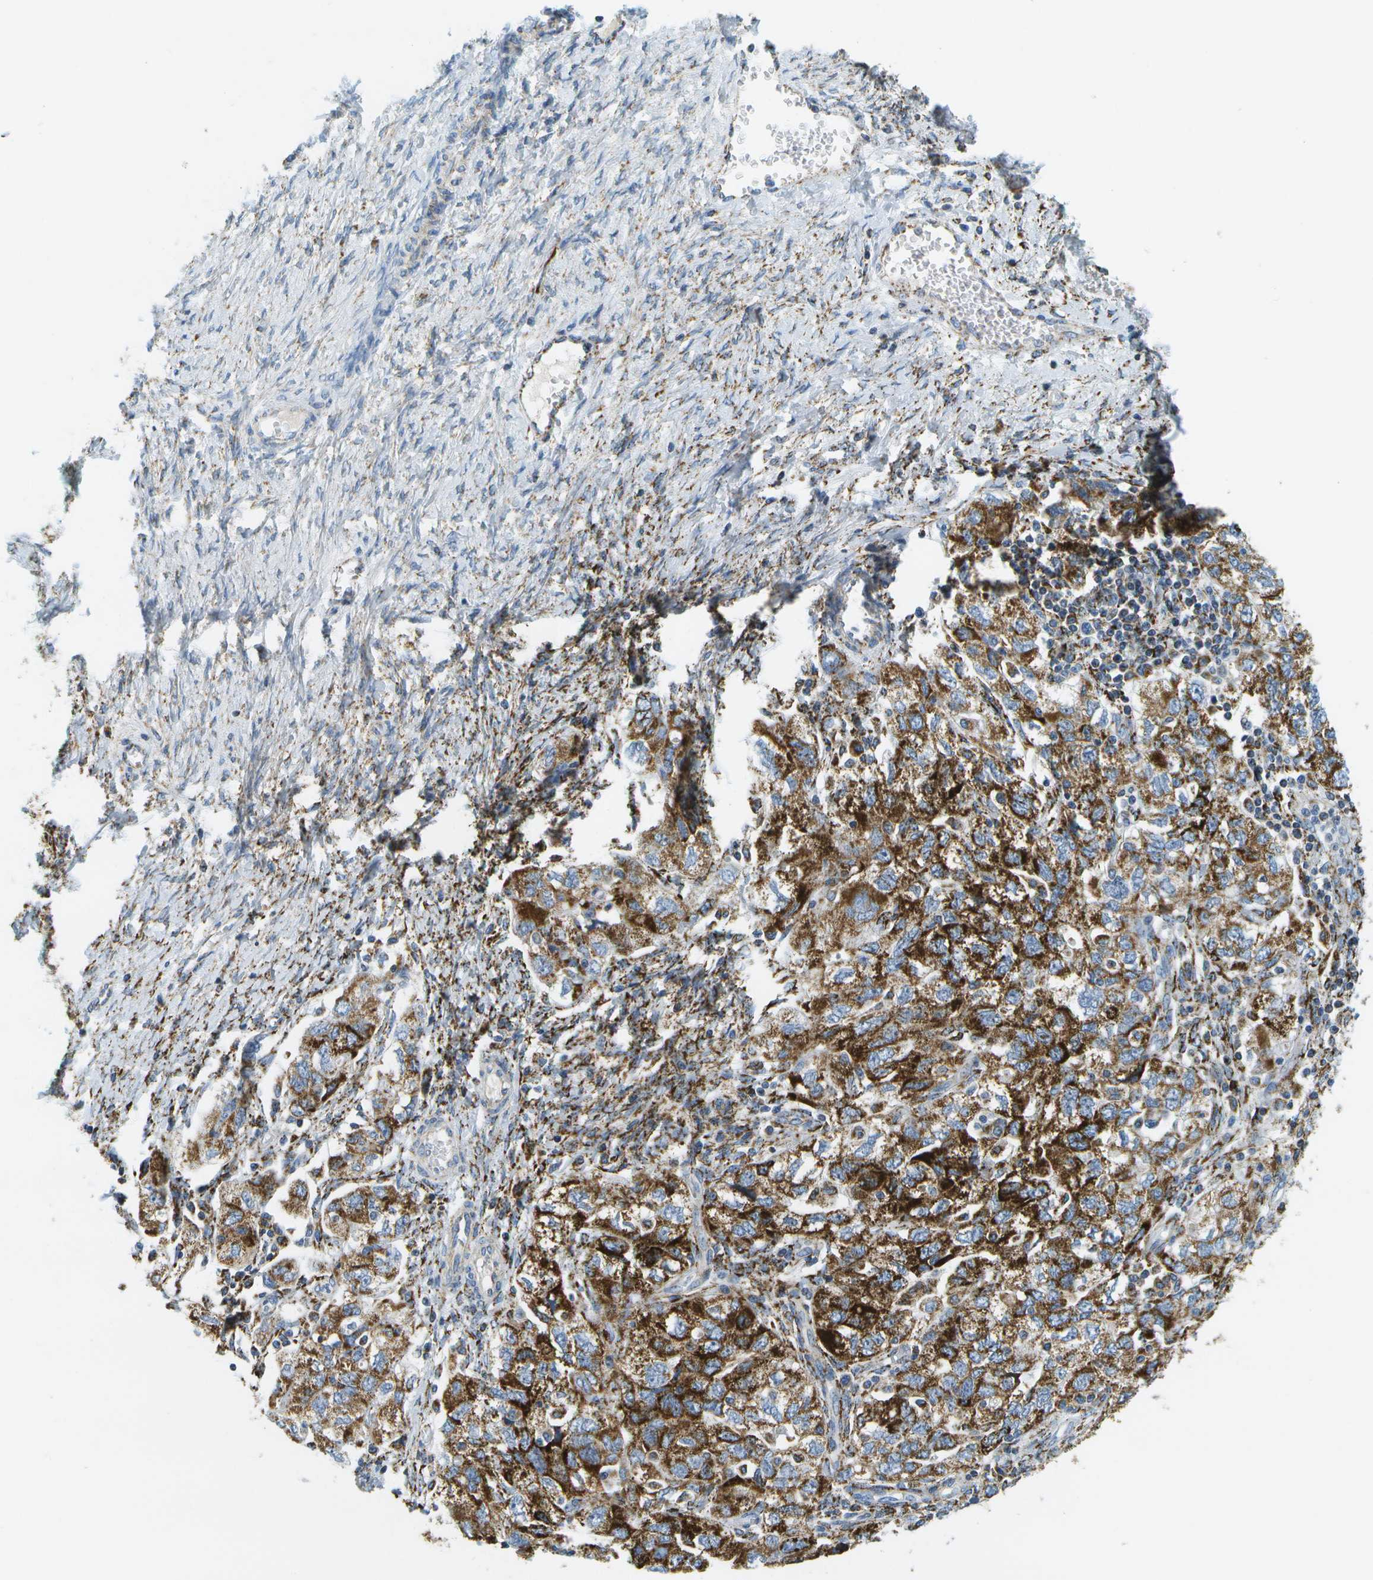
{"staining": {"intensity": "strong", "quantity": ">75%", "location": "cytoplasmic/membranous"}, "tissue": "ovarian cancer", "cell_type": "Tumor cells", "image_type": "cancer", "snomed": [{"axis": "morphology", "description": "Carcinoma, NOS"}, {"axis": "morphology", "description": "Cystadenocarcinoma, serous, NOS"}, {"axis": "topography", "description": "Ovary"}], "caption": "A high-resolution micrograph shows IHC staining of ovarian cancer, which shows strong cytoplasmic/membranous expression in approximately >75% of tumor cells. The staining is performed using DAB (3,3'-diaminobenzidine) brown chromogen to label protein expression. The nuclei are counter-stained blue using hematoxylin.", "gene": "HLCS", "patient": {"sex": "female", "age": 69}}